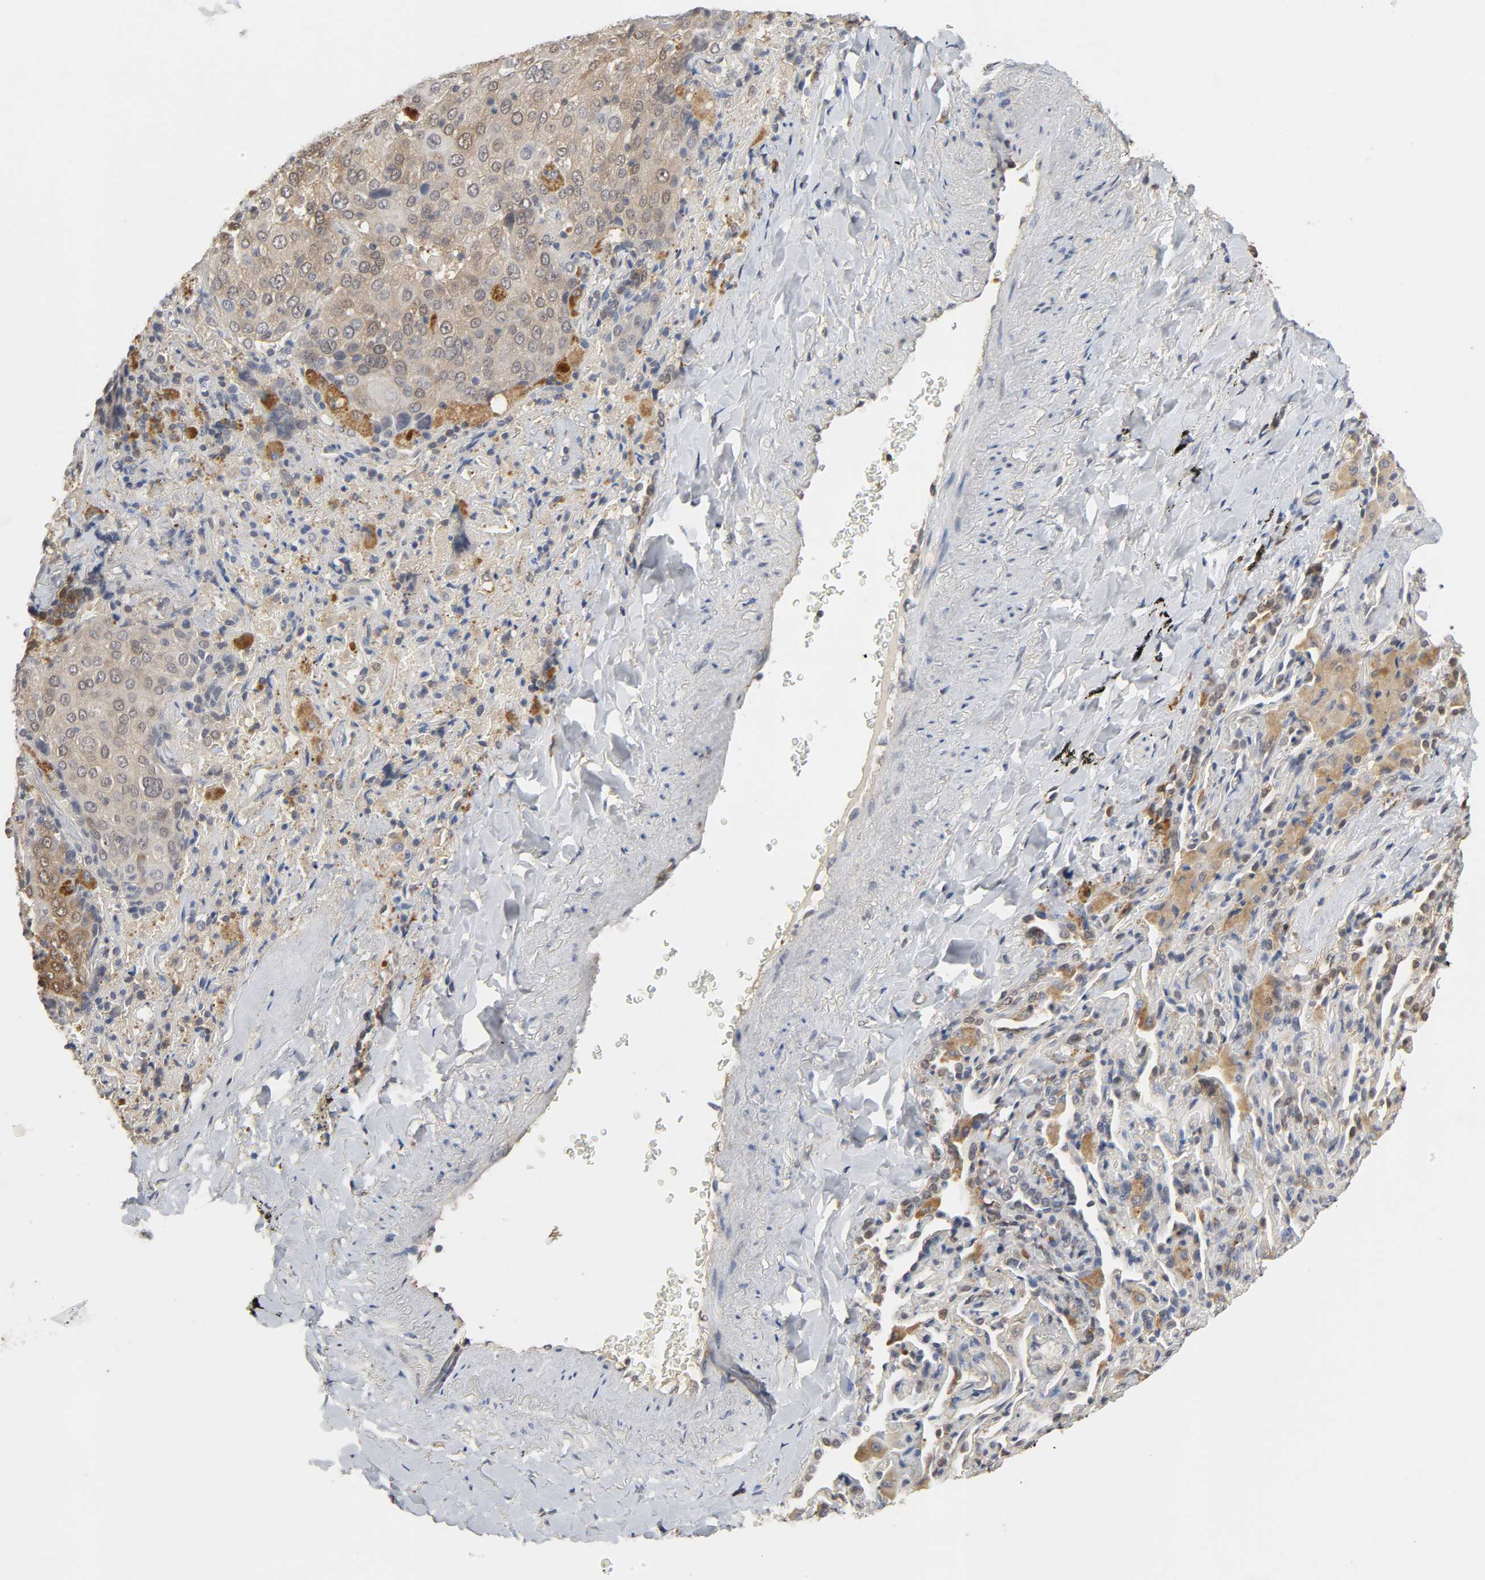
{"staining": {"intensity": "moderate", "quantity": ">75%", "location": "cytoplasmic/membranous,nuclear"}, "tissue": "lung cancer", "cell_type": "Tumor cells", "image_type": "cancer", "snomed": [{"axis": "morphology", "description": "Squamous cell carcinoma, NOS"}, {"axis": "topography", "description": "Lung"}], "caption": "This image displays IHC staining of human lung cancer, with medium moderate cytoplasmic/membranous and nuclear expression in approximately >75% of tumor cells.", "gene": "MIF", "patient": {"sex": "male", "age": 54}}